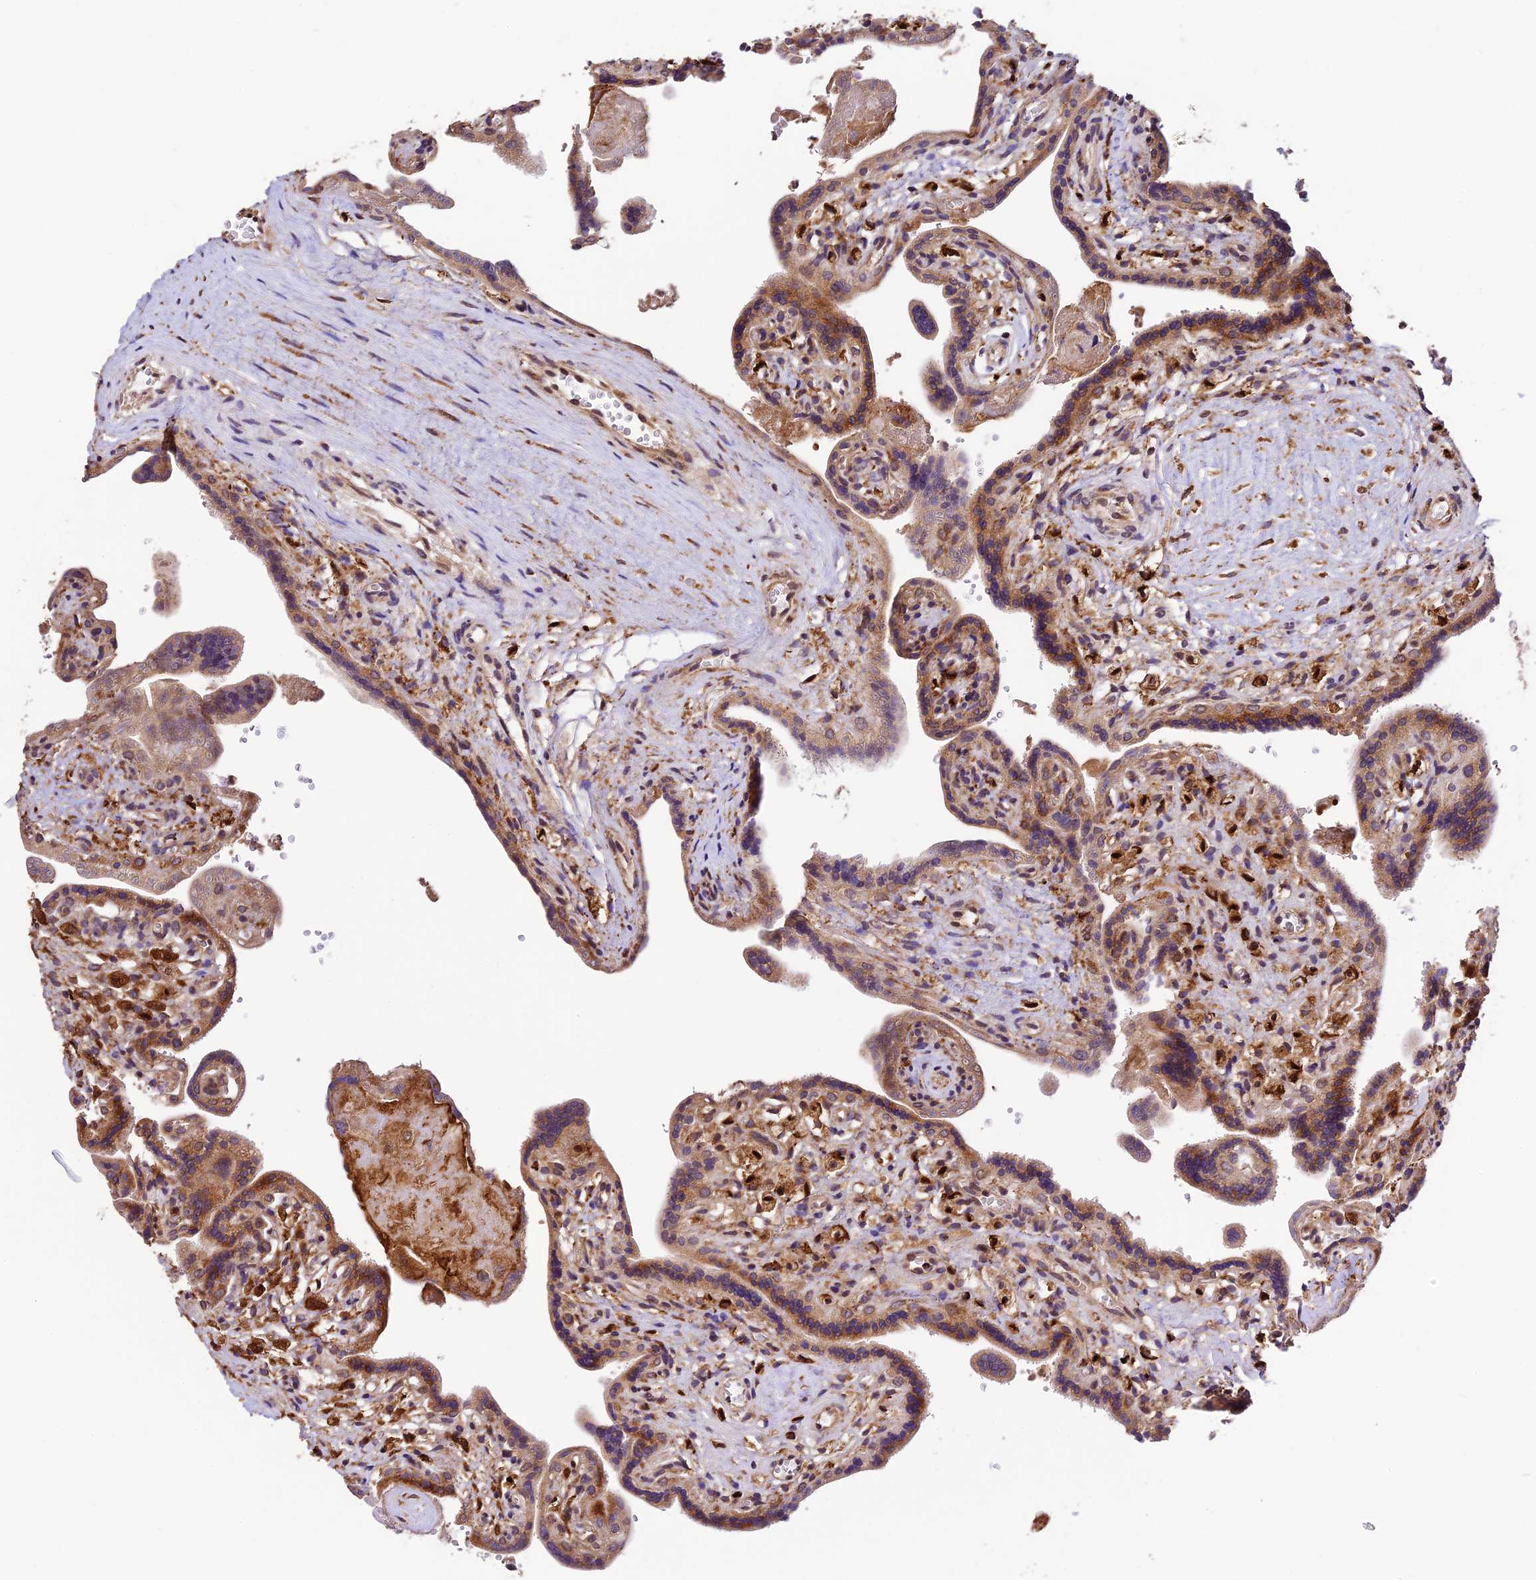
{"staining": {"intensity": "moderate", "quantity": "25%-75%", "location": "cytoplasmic/membranous"}, "tissue": "placenta", "cell_type": "Trophoblastic cells", "image_type": "normal", "snomed": [{"axis": "morphology", "description": "Normal tissue, NOS"}, {"axis": "topography", "description": "Placenta"}], "caption": "DAB immunohistochemical staining of benign placenta exhibits moderate cytoplasmic/membranous protein staining in about 25%-75% of trophoblastic cells.", "gene": "TRIM22", "patient": {"sex": "female", "age": 37}}